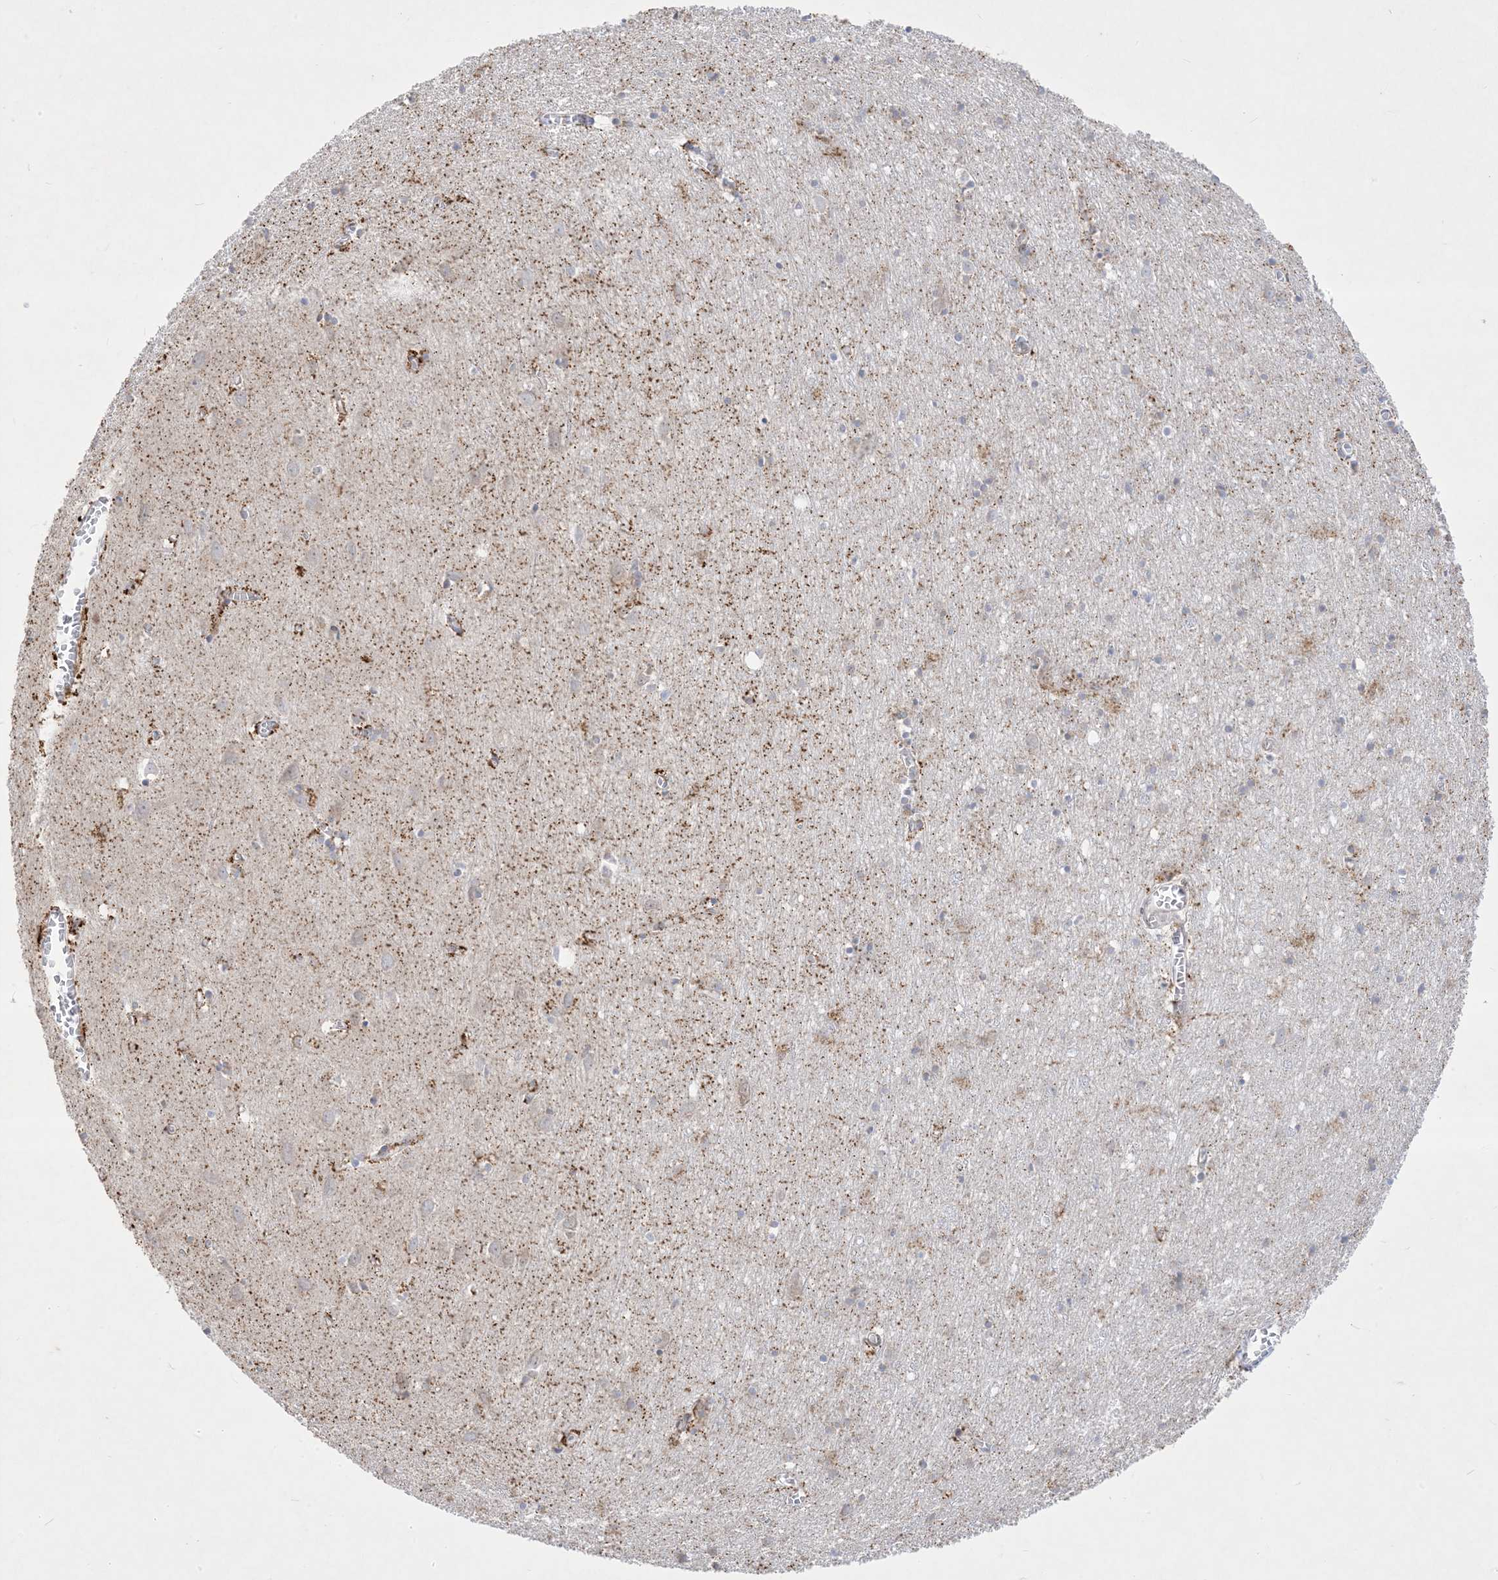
{"staining": {"intensity": "weak", "quantity": ">75%", "location": "cytoplasmic/membranous"}, "tissue": "cerebral cortex", "cell_type": "Endothelial cells", "image_type": "normal", "snomed": [{"axis": "morphology", "description": "Normal tissue, NOS"}, {"axis": "topography", "description": "Cerebral cortex"}], "caption": "Protein staining by immunohistochemistry (IHC) demonstrates weak cytoplasmic/membranous staining in approximately >75% of endothelial cells in unremarkable cerebral cortex.", "gene": "BHLHE40", "patient": {"sex": "female", "age": 64}}